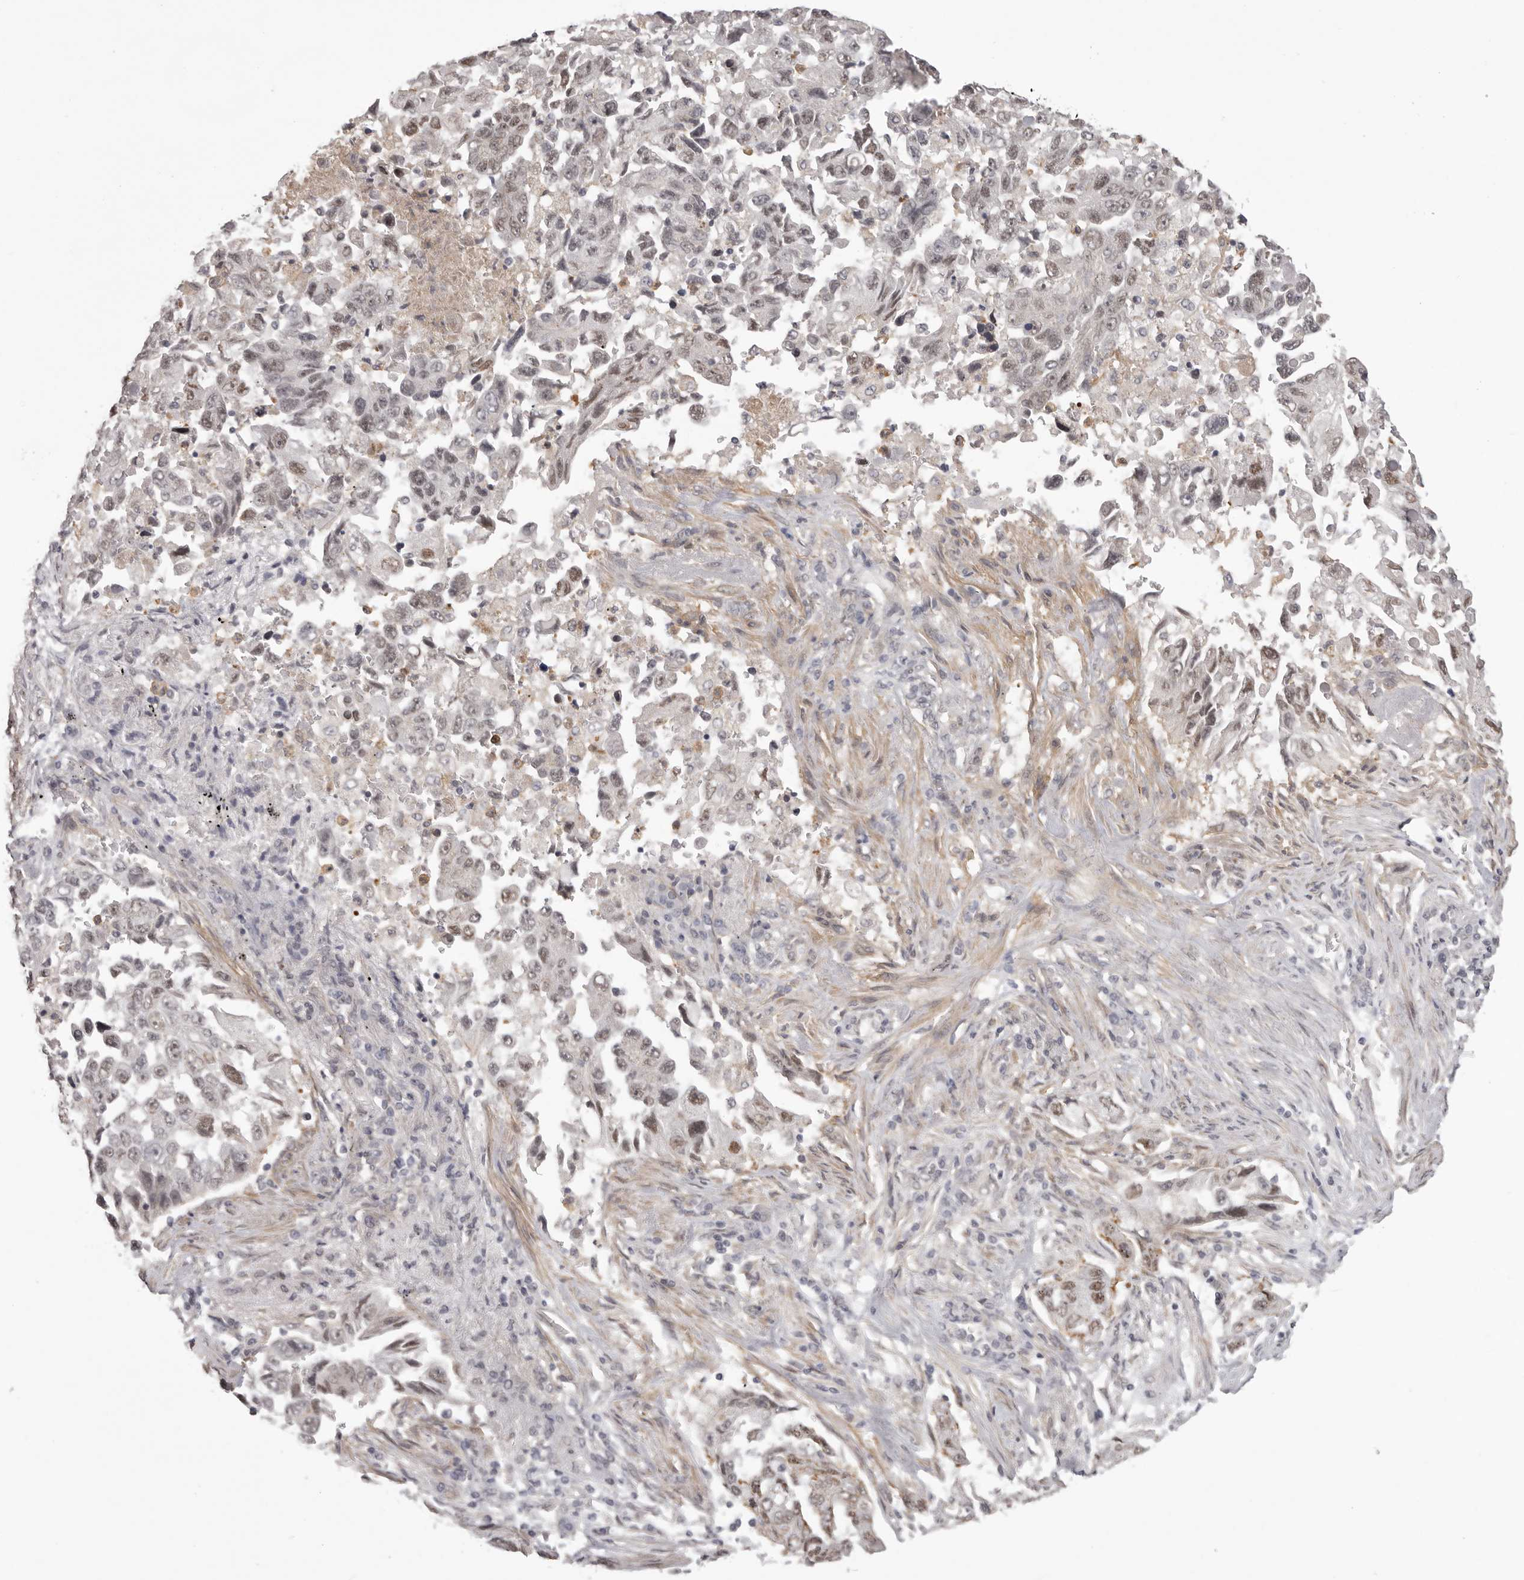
{"staining": {"intensity": "weak", "quantity": "<25%", "location": "nuclear"}, "tissue": "lung cancer", "cell_type": "Tumor cells", "image_type": "cancer", "snomed": [{"axis": "morphology", "description": "Adenocarcinoma, NOS"}, {"axis": "topography", "description": "Lung"}], "caption": "DAB immunohistochemical staining of lung cancer demonstrates no significant expression in tumor cells.", "gene": "RNF2", "patient": {"sex": "female", "age": 51}}